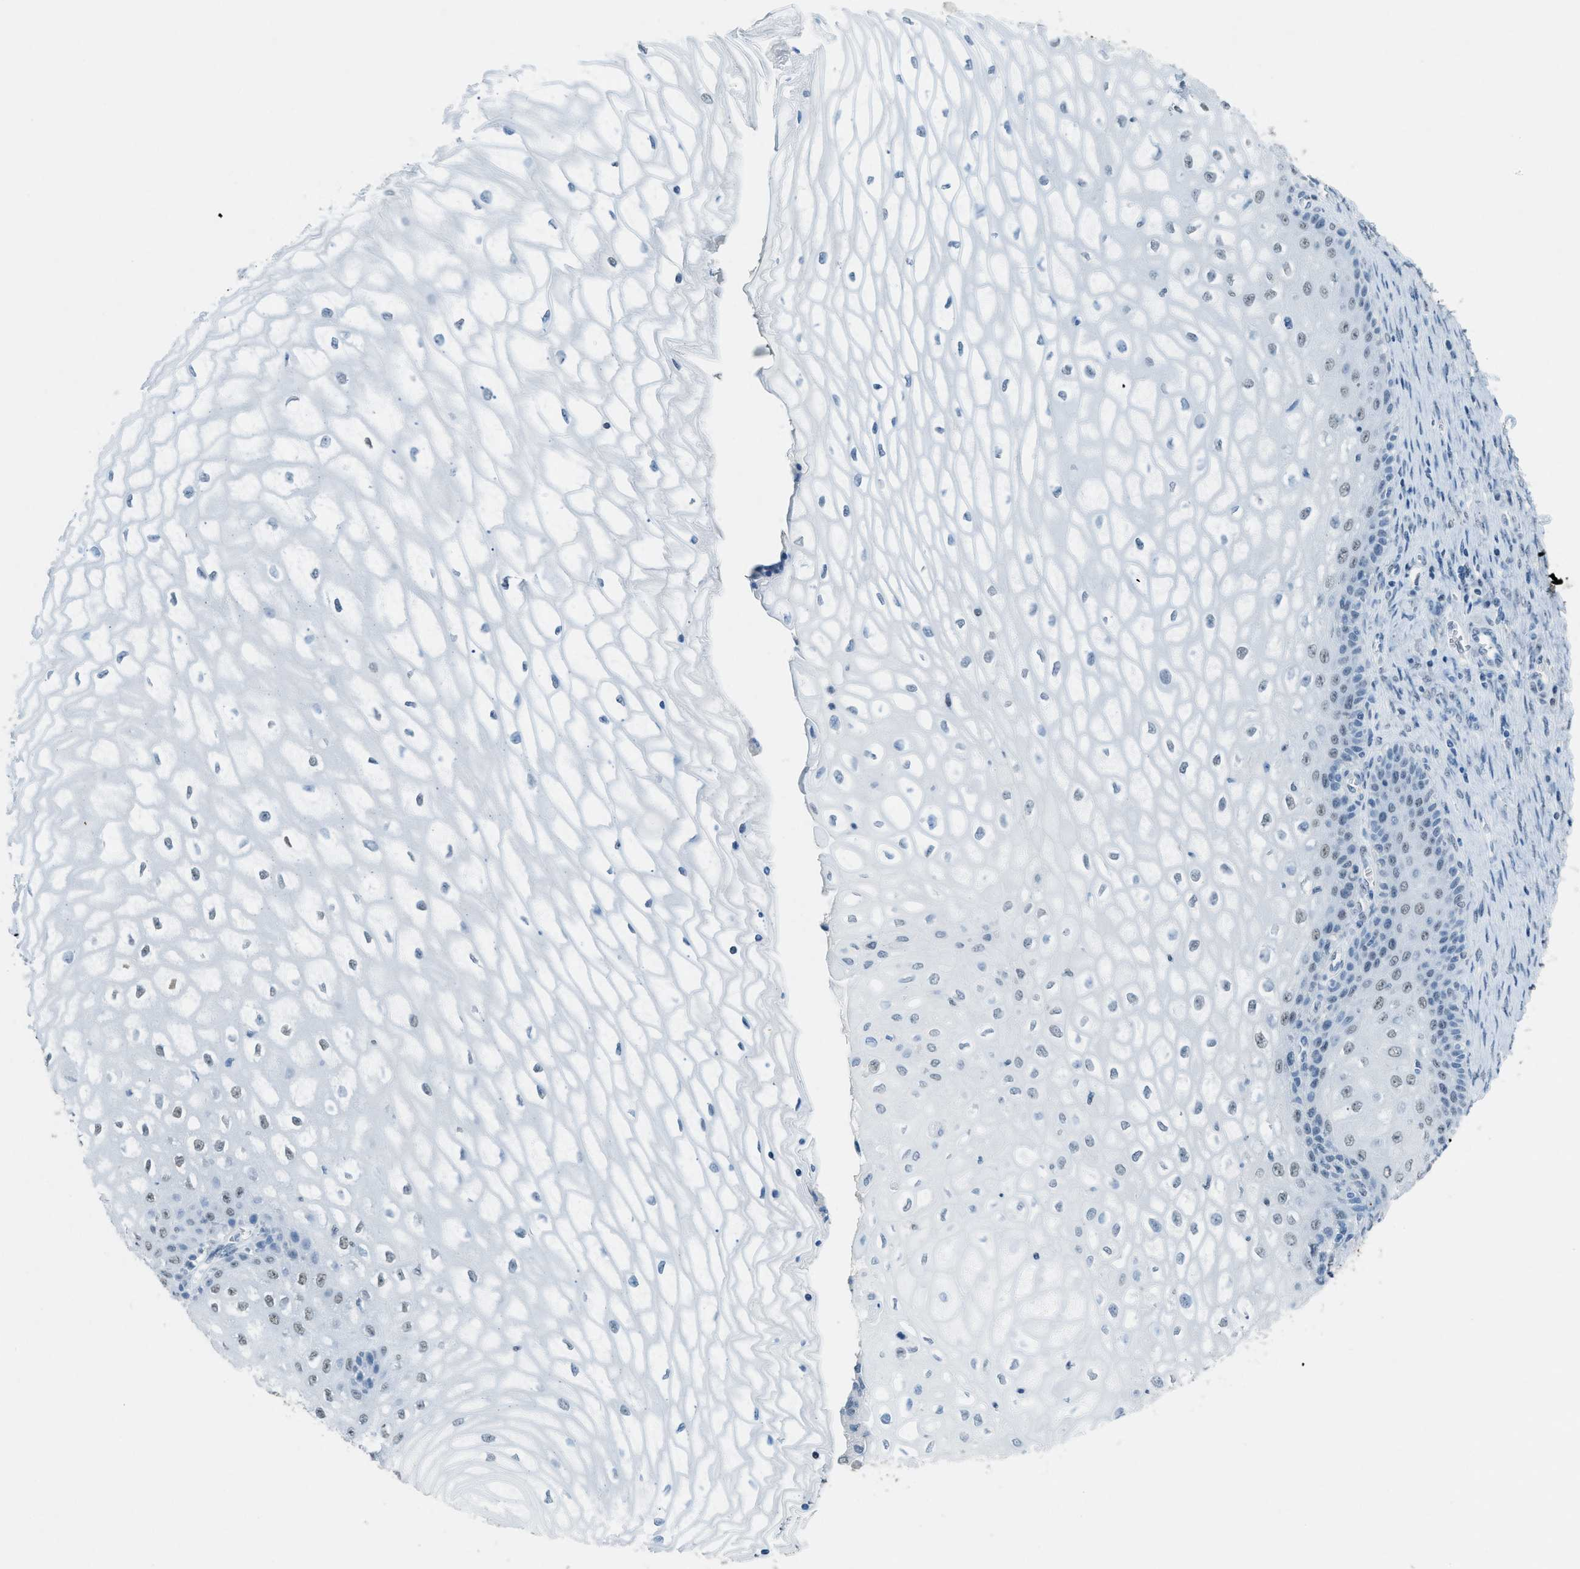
{"staining": {"intensity": "weak", "quantity": "25%-75%", "location": "nuclear"}, "tissue": "cervical cancer", "cell_type": "Tumor cells", "image_type": "cancer", "snomed": [{"axis": "morphology", "description": "Adenocarcinoma, NOS"}, {"axis": "topography", "description": "Cervix"}], "caption": "Protein analysis of cervical cancer (adenocarcinoma) tissue demonstrates weak nuclear positivity in about 25%-75% of tumor cells.", "gene": "TTC13", "patient": {"sex": "female", "age": 44}}